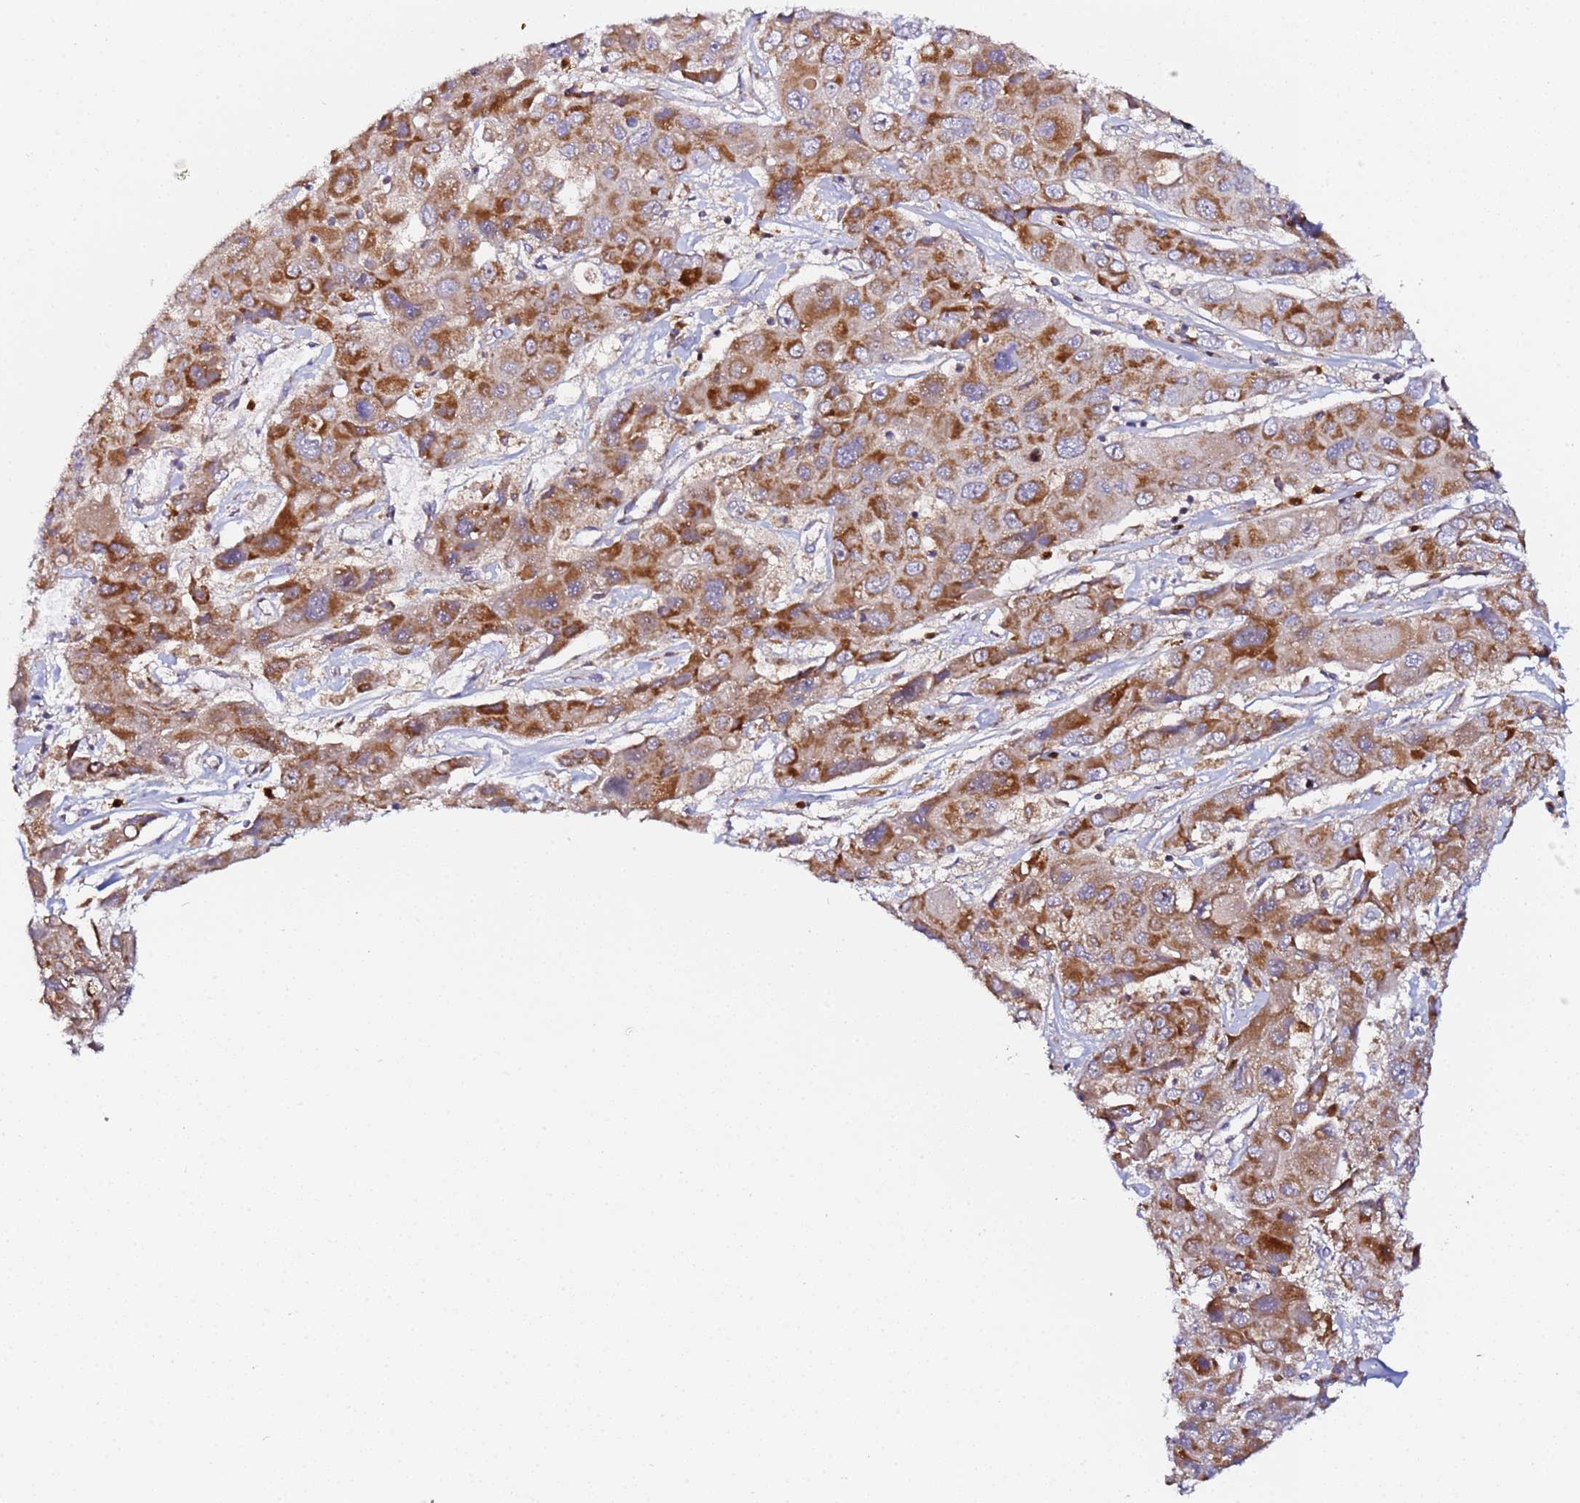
{"staining": {"intensity": "moderate", "quantity": ">75%", "location": "cytoplasmic/membranous"}, "tissue": "liver cancer", "cell_type": "Tumor cells", "image_type": "cancer", "snomed": [{"axis": "morphology", "description": "Cholangiocarcinoma"}, {"axis": "topography", "description": "Liver"}], "caption": "Tumor cells exhibit medium levels of moderate cytoplasmic/membranous positivity in approximately >75% of cells in liver cancer (cholangiocarcinoma). The staining was performed using DAB to visualize the protein expression in brown, while the nuclei were stained in blue with hematoxylin (Magnification: 20x).", "gene": "CCDC127", "patient": {"sex": "male", "age": 67}}